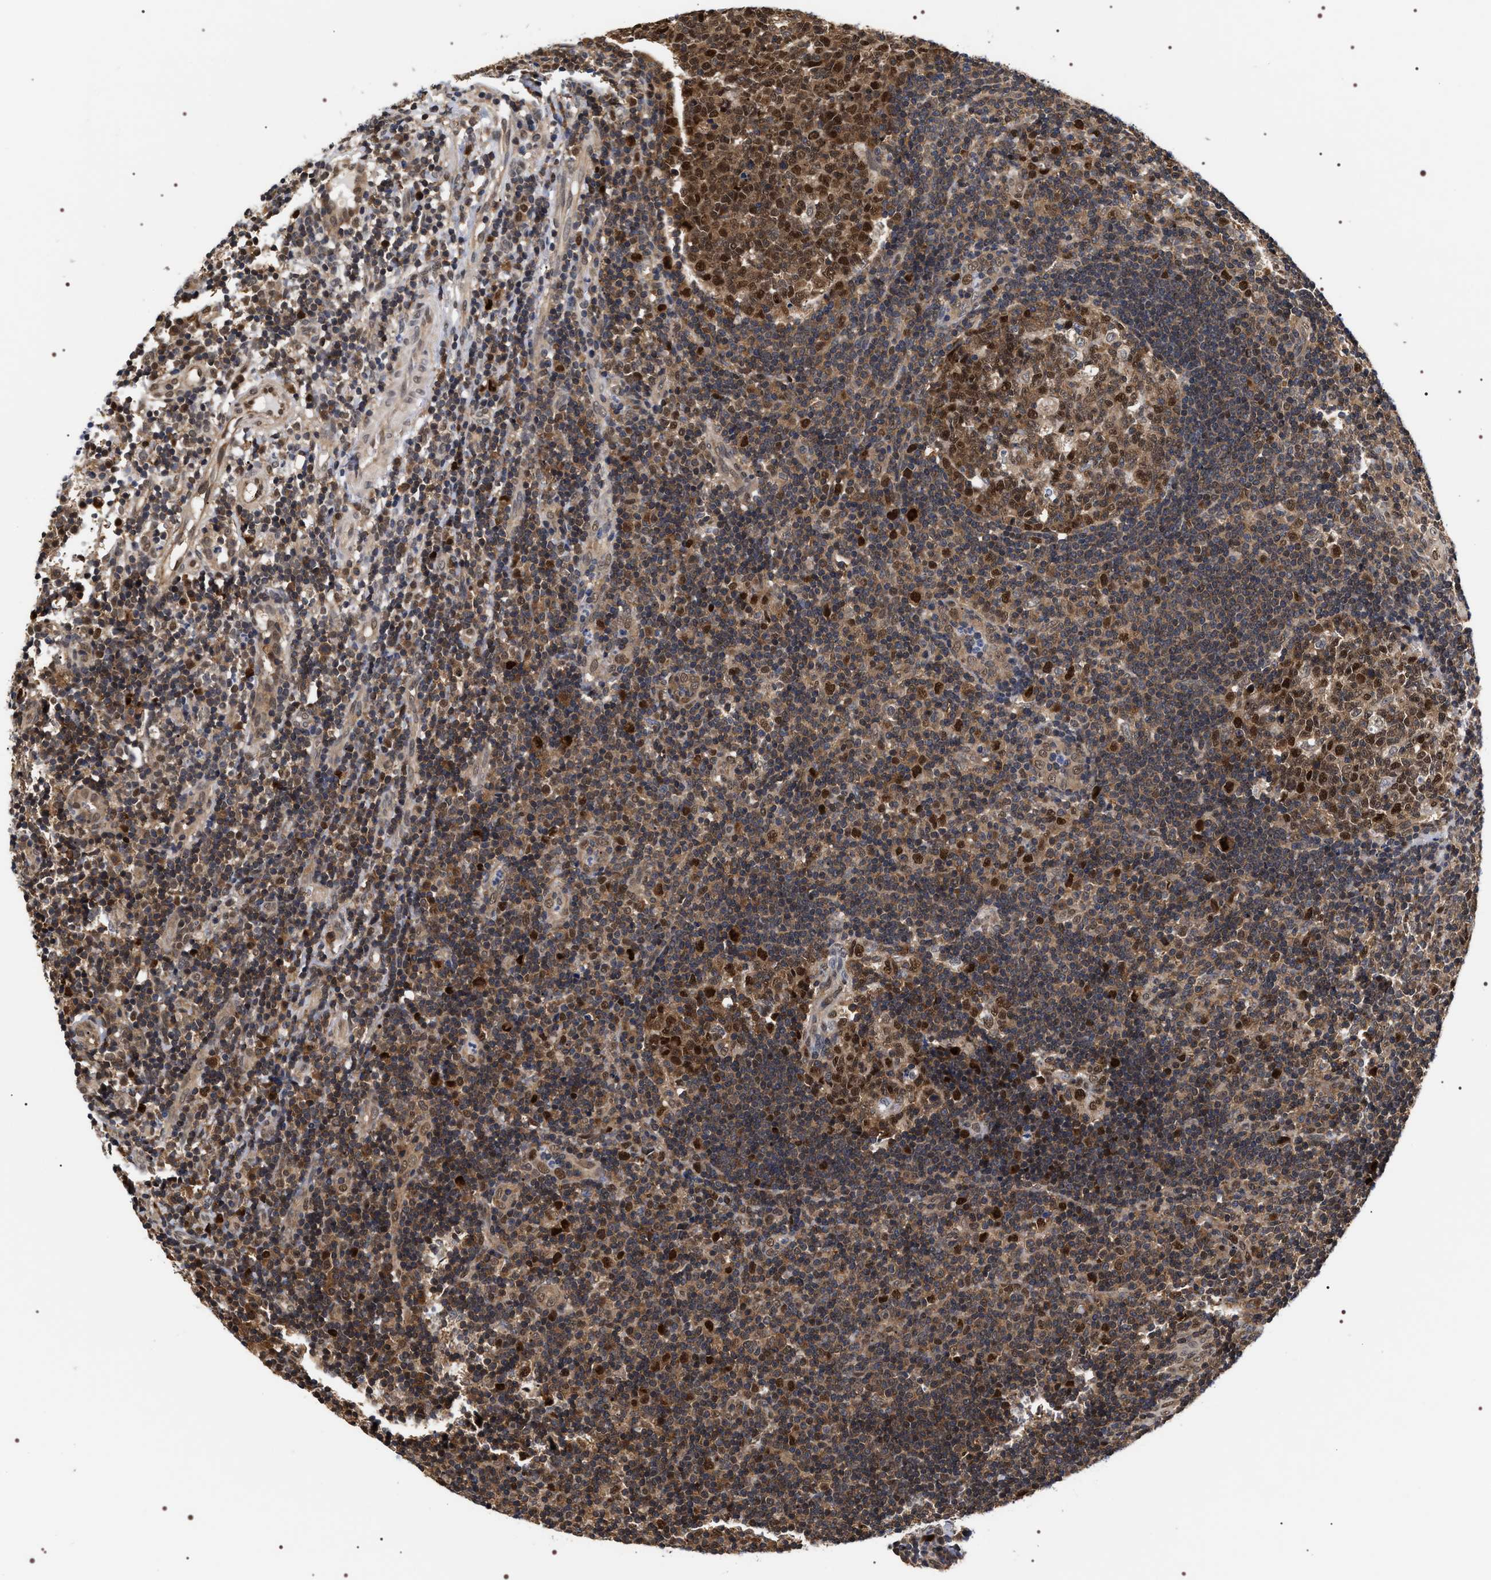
{"staining": {"intensity": "strong", "quantity": ">75%", "location": "cytoplasmic/membranous,nuclear"}, "tissue": "tonsil", "cell_type": "Germinal center cells", "image_type": "normal", "snomed": [{"axis": "morphology", "description": "Normal tissue, NOS"}, {"axis": "topography", "description": "Tonsil"}], "caption": "An image of tonsil stained for a protein demonstrates strong cytoplasmic/membranous,nuclear brown staining in germinal center cells. (IHC, brightfield microscopy, high magnification).", "gene": "BAG6", "patient": {"sex": "female", "age": 40}}